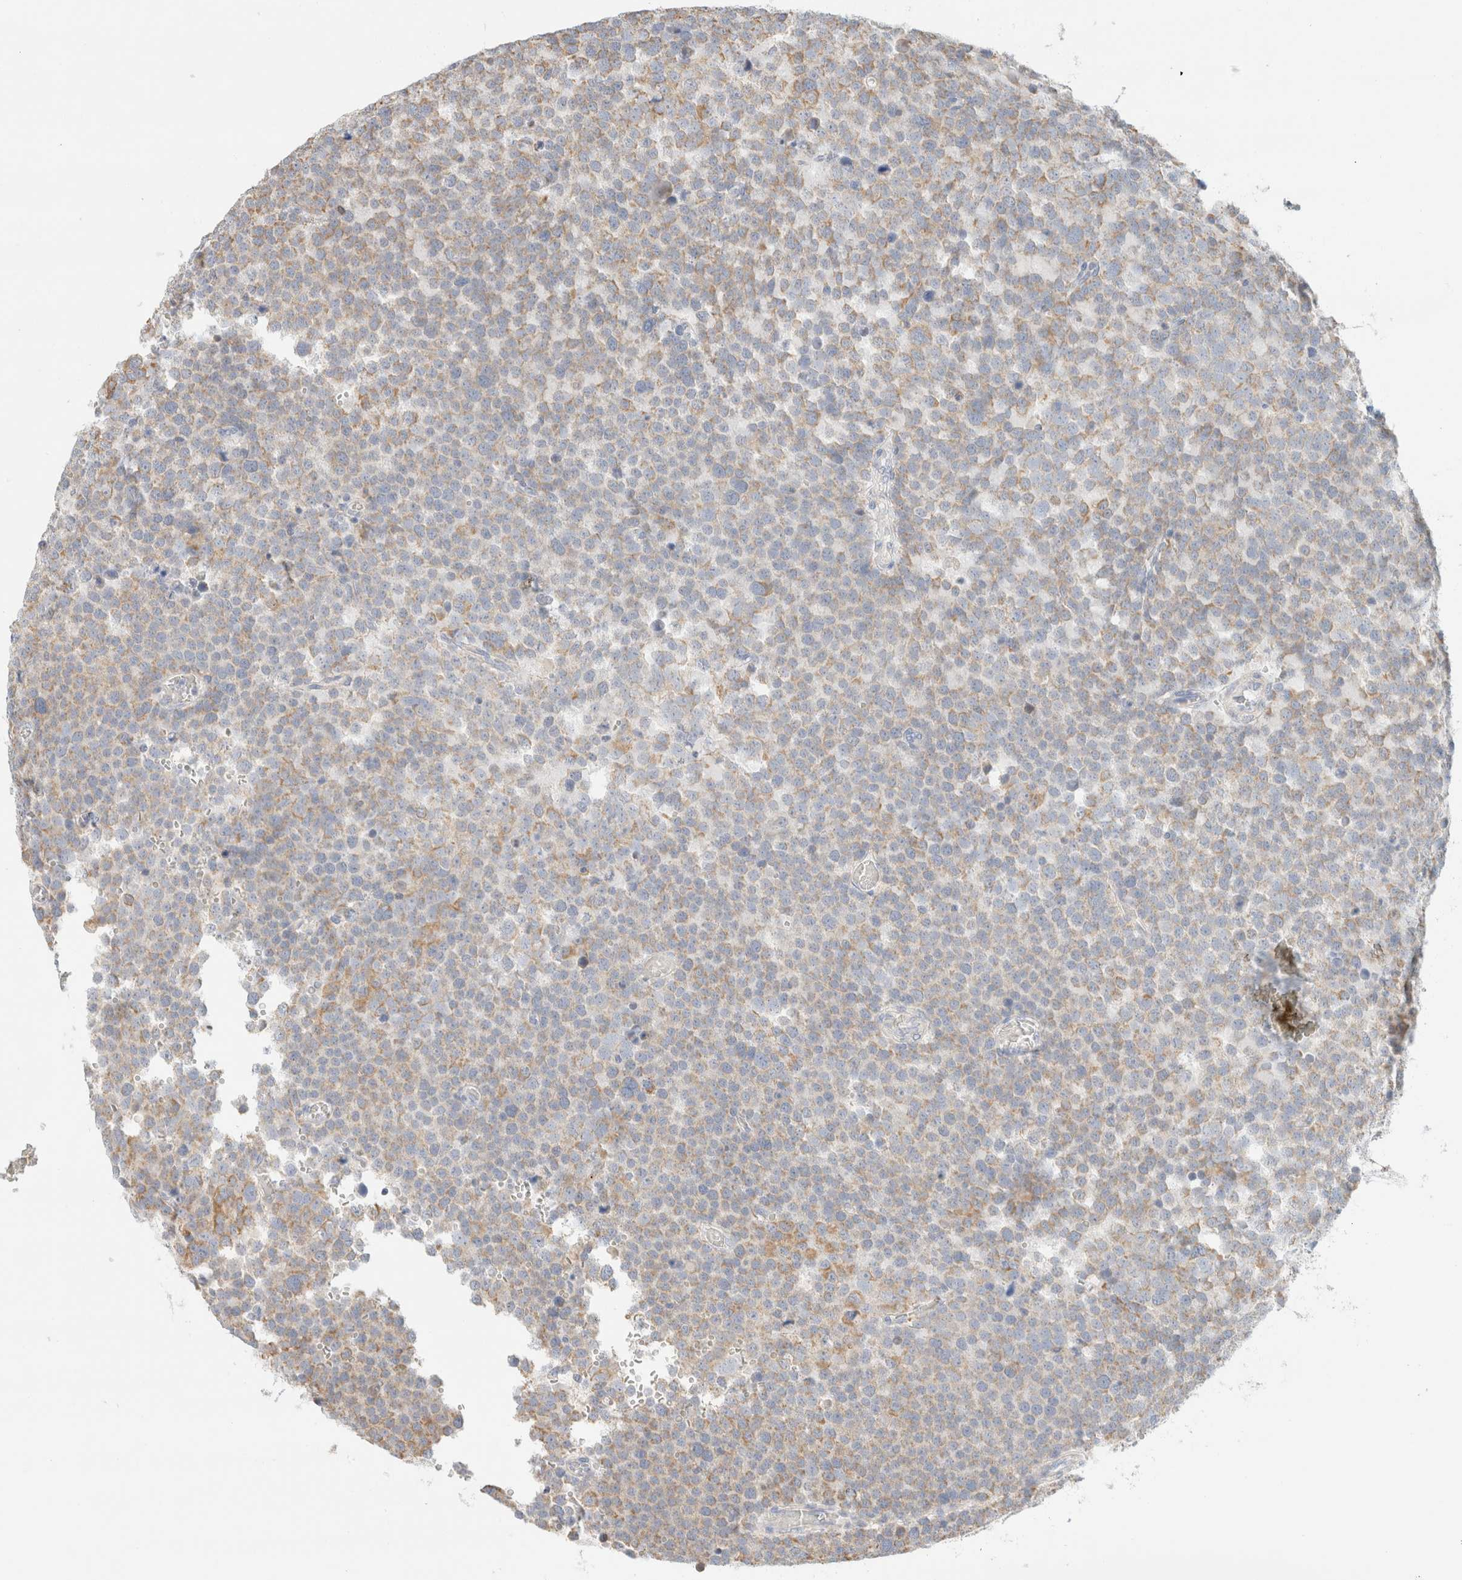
{"staining": {"intensity": "weak", "quantity": "25%-75%", "location": "cytoplasmic/membranous"}, "tissue": "testis cancer", "cell_type": "Tumor cells", "image_type": "cancer", "snomed": [{"axis": "morphology", "description": "Seminoma, NOS"}, {"axis": "topography", "description": "Testis"}], "caption": "A high-resolution image shows IHC staining of testis cancer (seminoma), which exhibits weak cytoplasmic/membranous expression in about 25%-75% of tumor cells.", "gene": "HDHD3", "patient": {"sex": "male", "age": 71}}